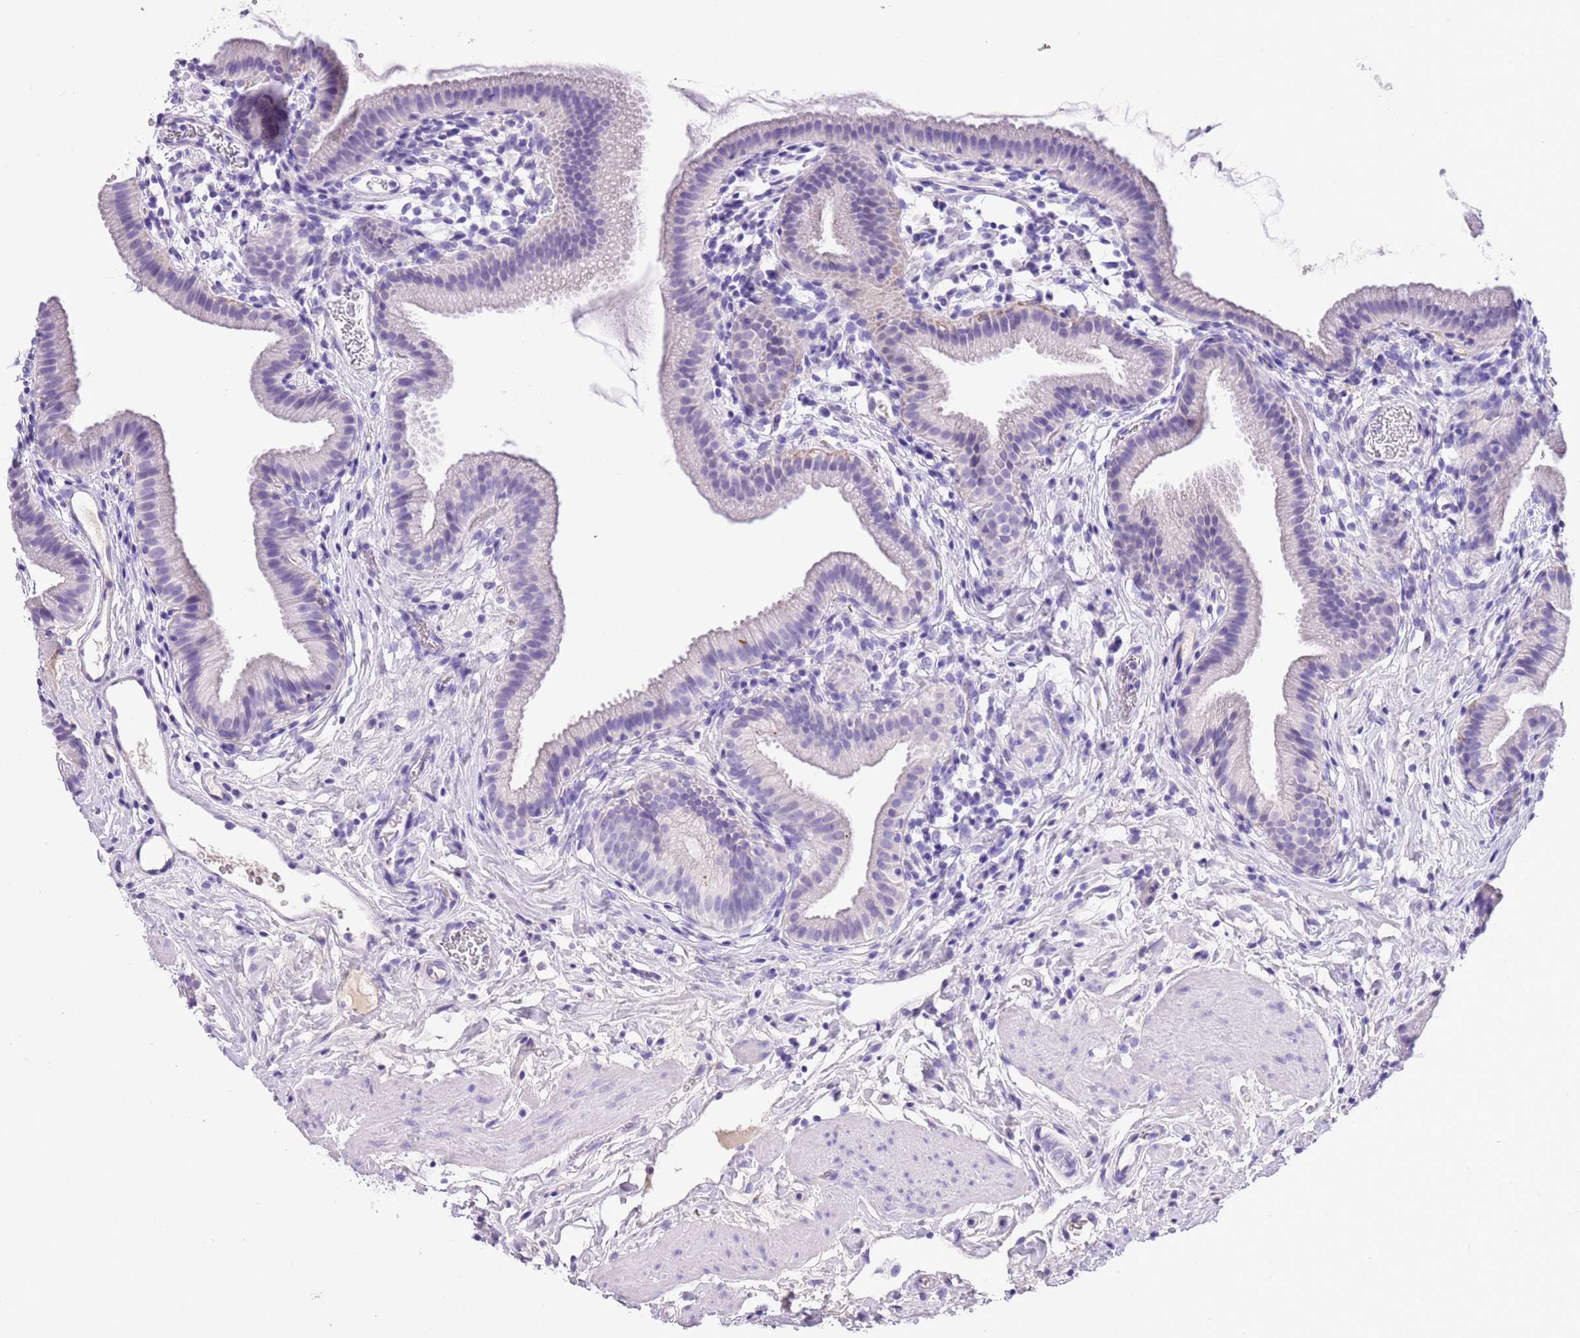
{"staining": {"intensity": "negative", "quantity": "none", "location": "none"}, "tissue": "gallbladder", "cell_type": "Glandular cells", "image_type": "normal", "snomed": [{"axis": "morphology", "description": "Normal tissue, NOS"}, {"axis": "topography", "description": "Gallbladder"}], "caption": "Immunohistochemical staining of normal gallbladder reveals no significant positivity in glandular cells.", "gene": "TBC1D10B", "patient": {"sex": "female", "age": 46}}